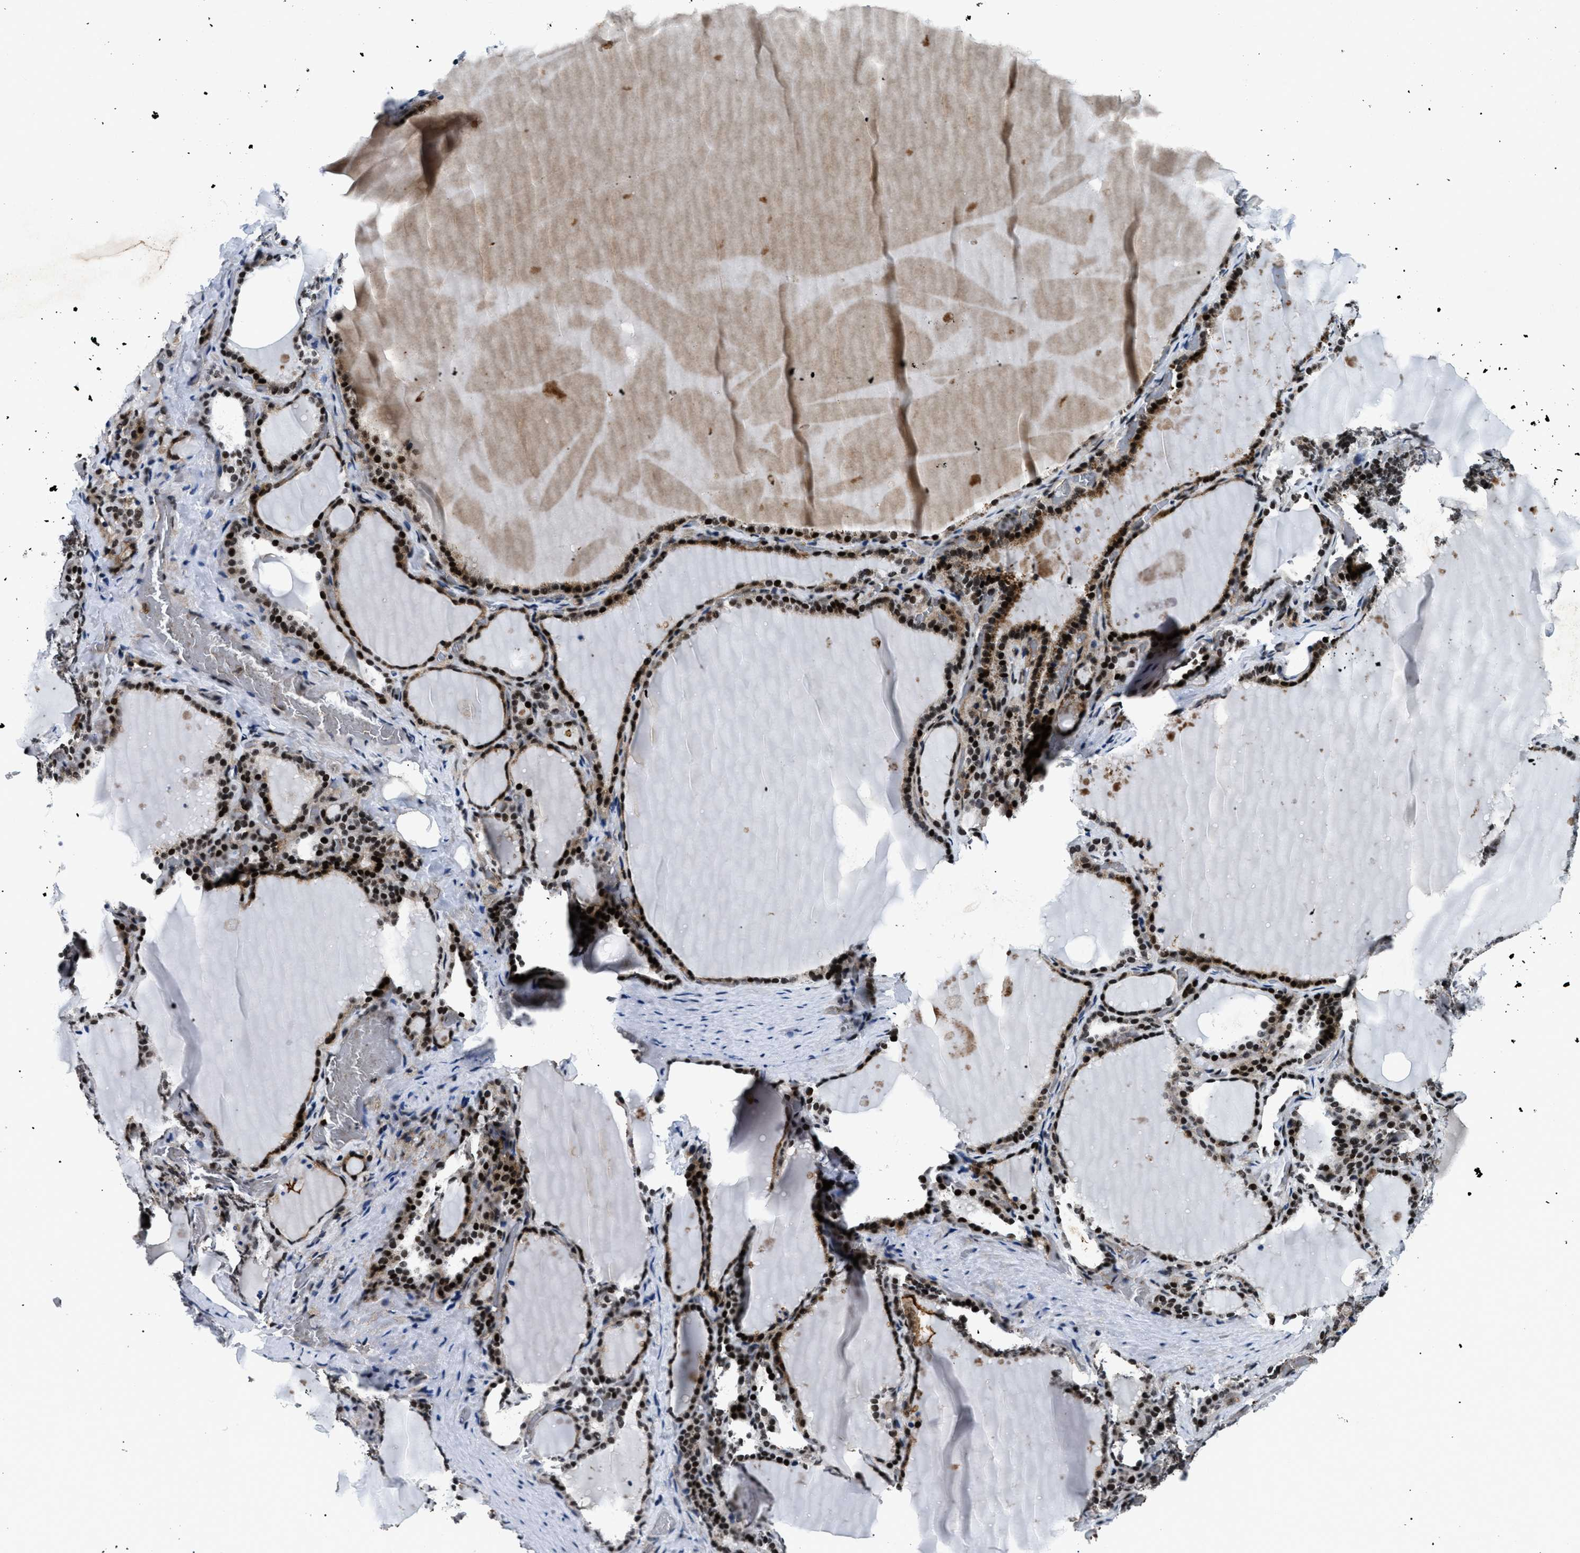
{"staining": {"intensity": "strong", "quantity": ">75%", "location": "nuclear"}, "tissue": "thyroid gland", "cell_type": "Glandular cells", "image_type": "normal", "snomed": [{"axis": "morphology", "description": "Normal tissue, NOS"}, {"axis": "topography", "description": "Thyroid gland"}], "caption": "Brown immunohistochemical staining in unremarkable human thyroid gland shows strong nuclear staining in approximately >75% of glandular cells.", "gene": "SMARCB1", "patient": {"sex": "female", "age": 28}}